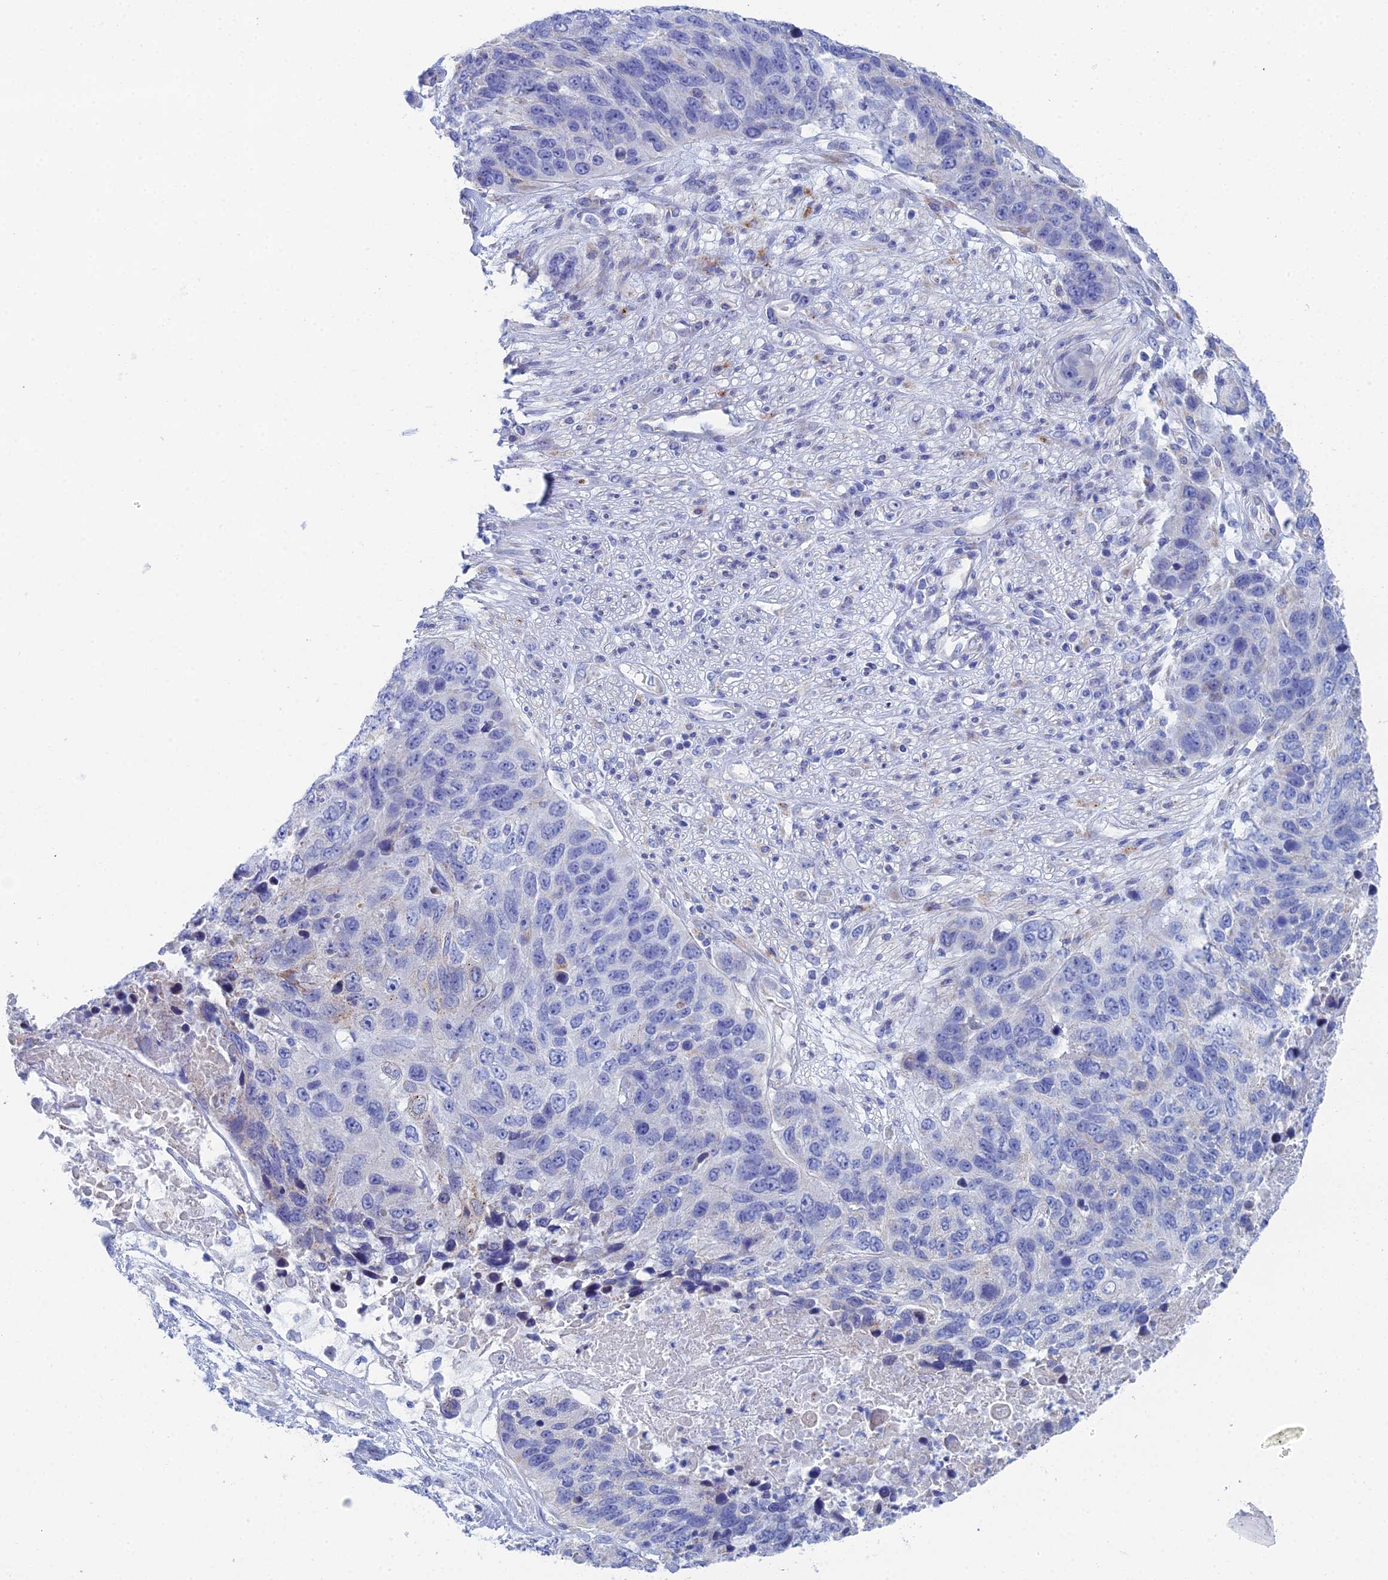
{"staining": {"intensity": "negative", "quantity": "none", "location": "none"}, "tissue": "lung cancer", "cell_type": "Tumor cells", "image_type": "cancer", "snomed": [{"axis": "morphology", "description": "Normal tissue, NOS"}, {"axis": "morphology", "description": "Squamous cell carcinoma, NOS"}, {"axis": "topography", "description": "Lymph node"}, {"axis": "topography", "description": "Lung"}], "caption": "An image of squamous cell carcinoma (lung) stained for a protein exhibits no brown staining in tumor cells.", "gene": "CFAP210", "patient": {"sex": "male", "age": 66}}